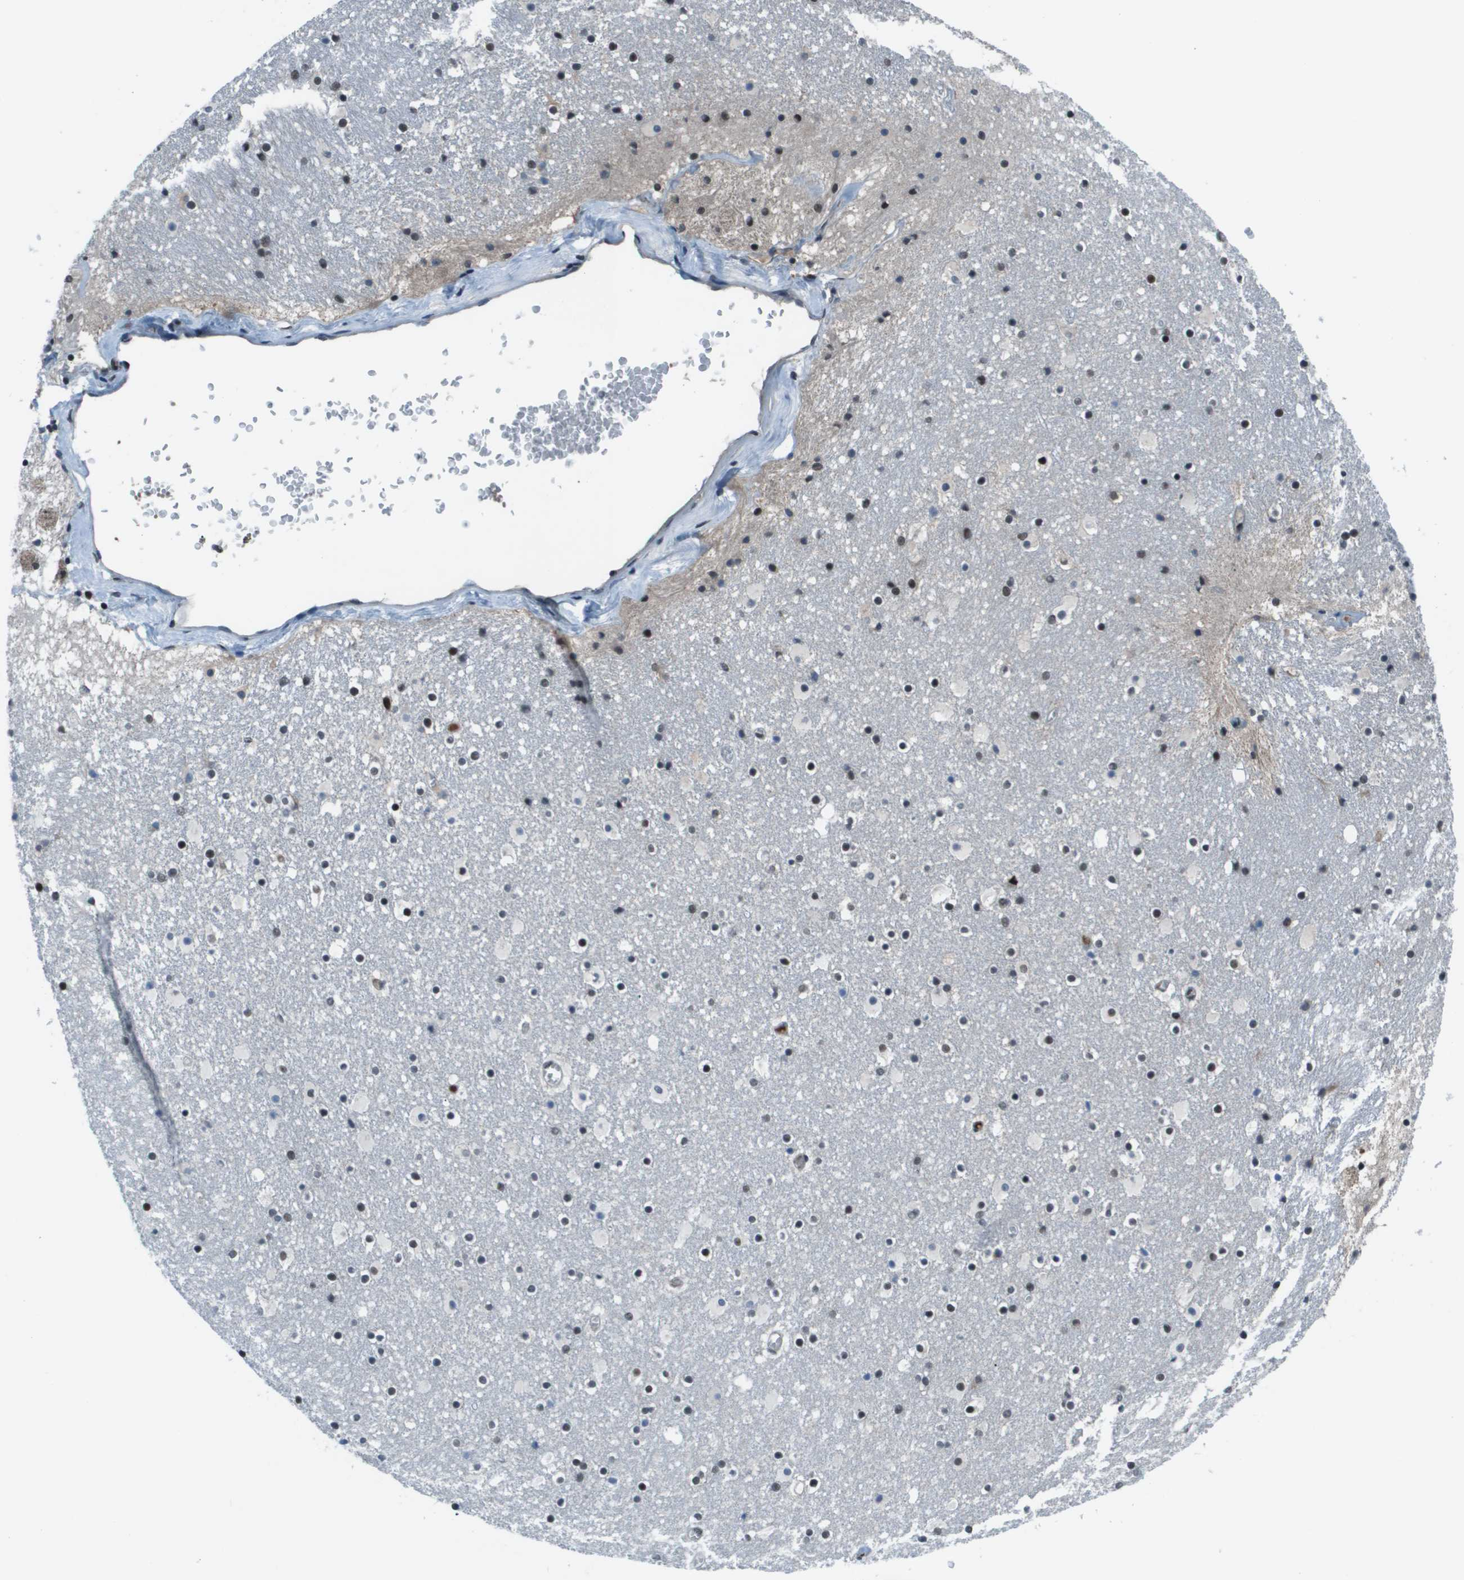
{"staining": {"intensity": "moderate", "quantity": "25%-75%", "location": "nuclear"}, "tissue": "caudate", "cell_type": "Glial cells", "image_type": "normal", "snomed": [{"axis": "morphology", "description": "Normal tissue, NOS"}, {"axis": "topography", "description": "Lateral ventricle wall"}], "caption": "Glial cells show moderate nuclear positivity in approximately 25%-75% of cells in unremarkable caudate.", "gene": "THRAP3", "patient": {"sex": "male", "age": 45}}